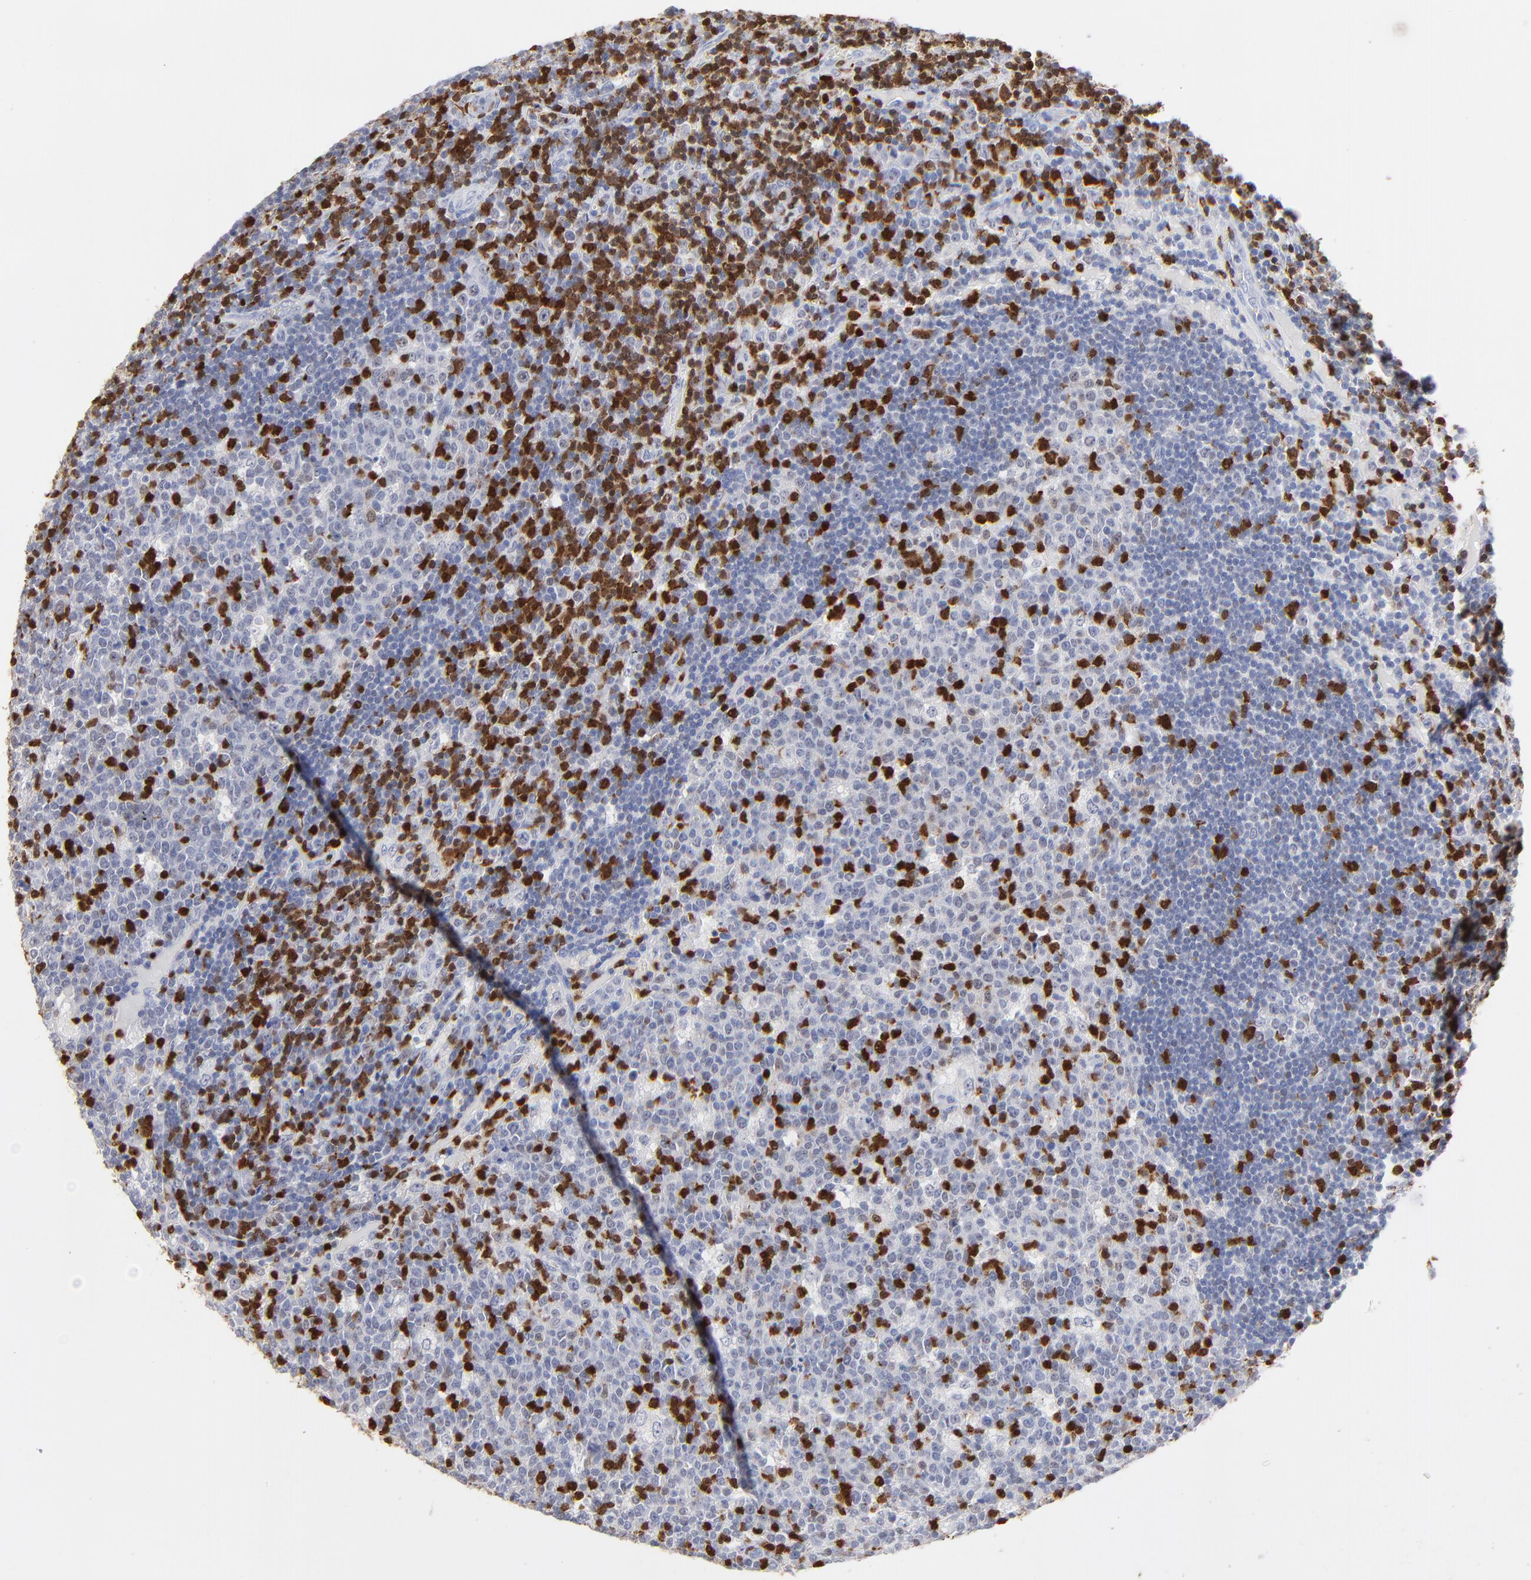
{"staining": {"intensity": "strong", "quantity": "<25%", "location": "nuclear"}, "tissue": "lymph node", "cell_type": "Germinal center cells", "image_type": "normal", "snomed": [{"axis": "morphology", "description": "Normal tissue, NOS"}, {"axis": "topography", "description": "Lymph node"}, {"axis": "topography", "description": "Salivary gland"}], "caption": "Immunohistochemistry staining of benign lymph node, which shows medium levels of strong nuclear staining in about <25% of germinal center cells indicating strong nuclear protein positivity. The staining was performed using DAB (brown) for protein detection and nuclei were counterstained in hematoxylin (blue).", "gene": "ZAP70", "patient": {"sex": "male", "age": 8}}